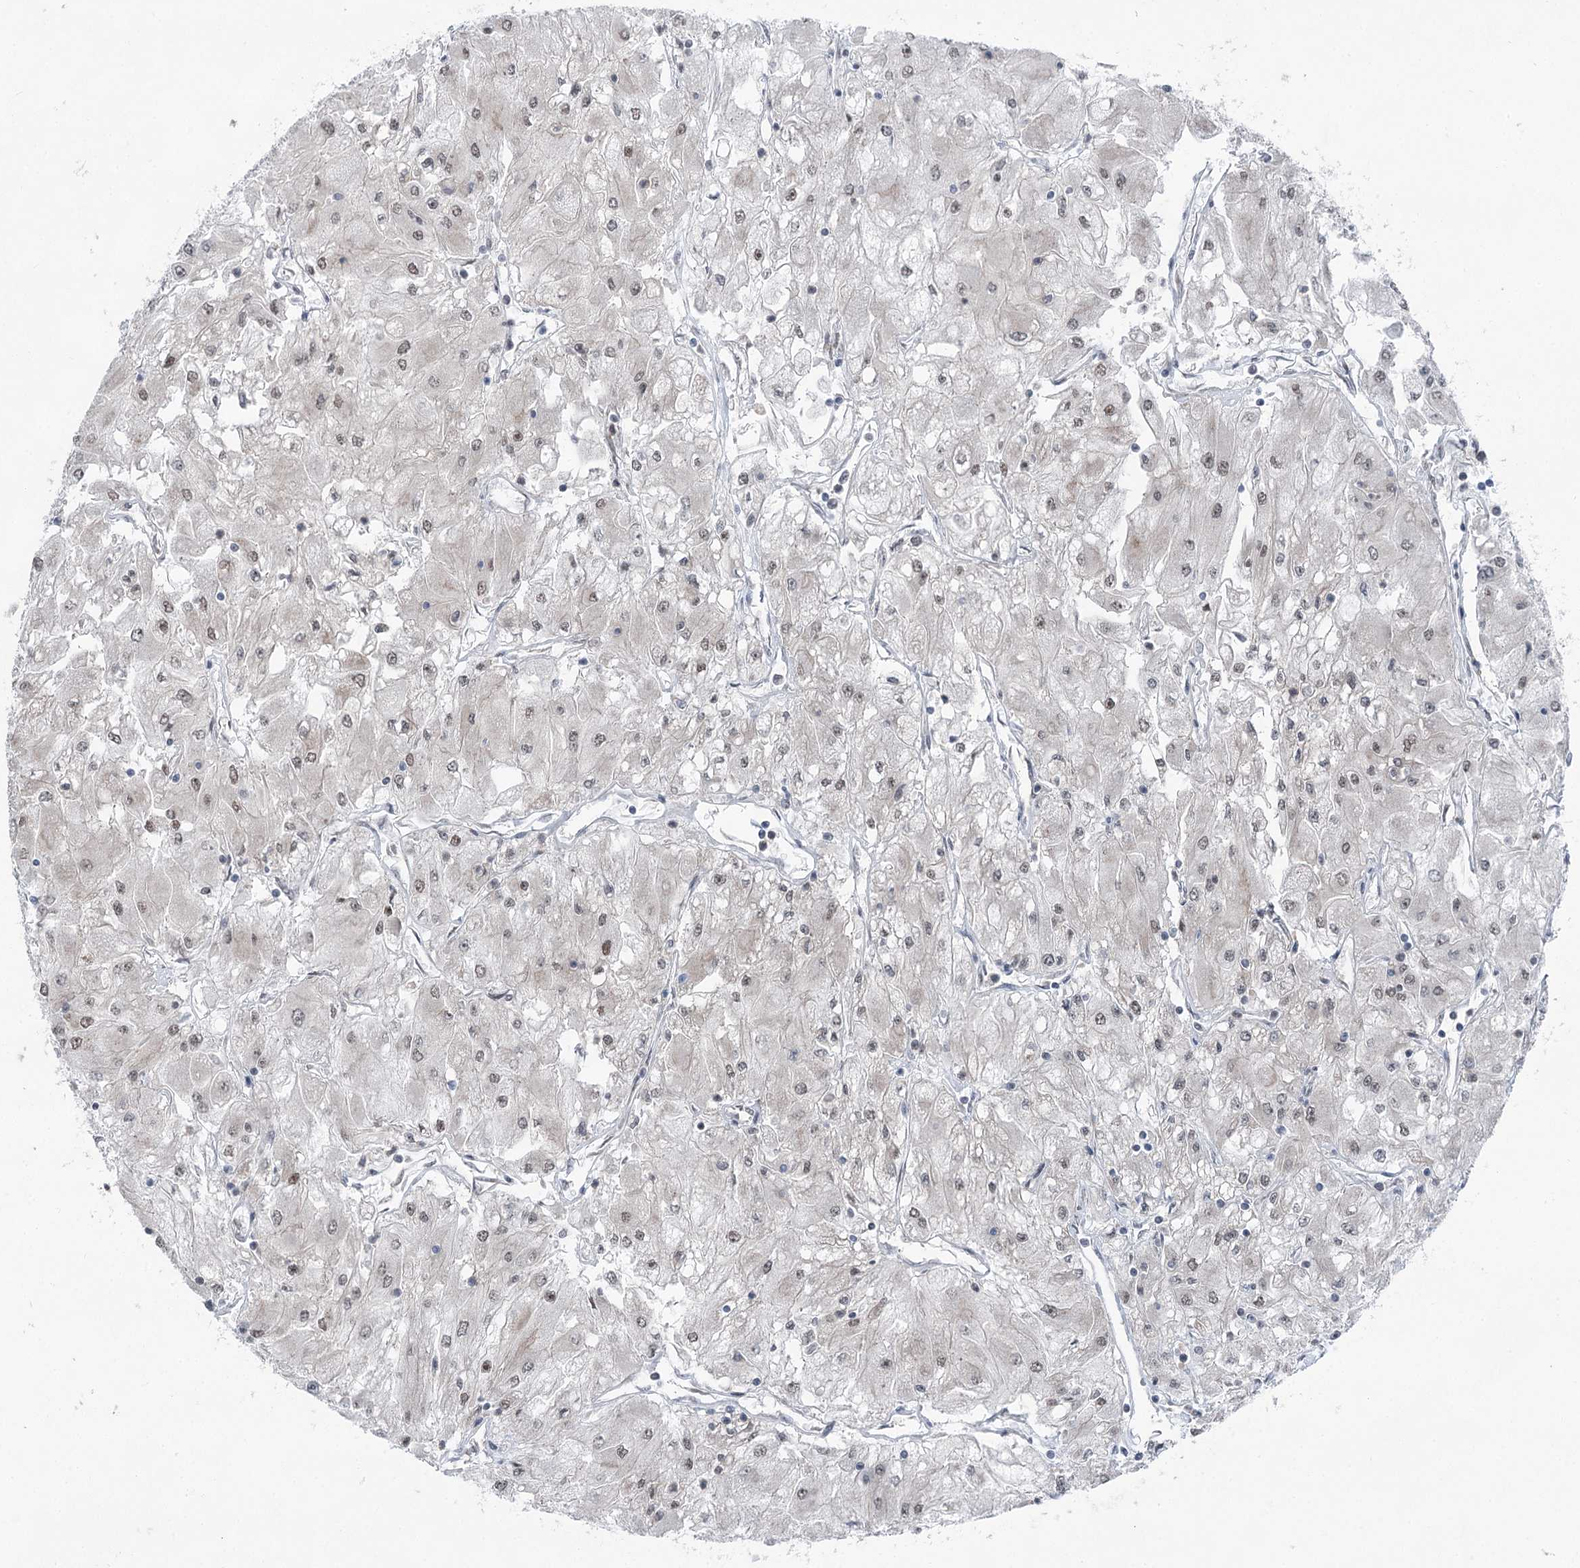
{"staining": {"intensity": "weak", "quantity": "<25%", "location": "nuclear"}, "tissue": "renal cancer", "cell_type": "Tumor cells", "image_type": "cancer", "snomed": [{"axis": "morphology", "description": "Adenocarcinoma, NOS"}, {"axis": "topography", "description": "Kidney"}], "caption": "DAB (3,3'-diaminobenzidine) immunohistochemical staining of human renal cancer (adenocarcinoma) exhibits no significant positivity in tumor cells. (DAB (3,3'-diaminobenzidine) immunohistochemistry visualized using brightfield microscopy, high magnification).", "gene": "ZCCHC8", "patient": {"sex": "male", "age": 80}}